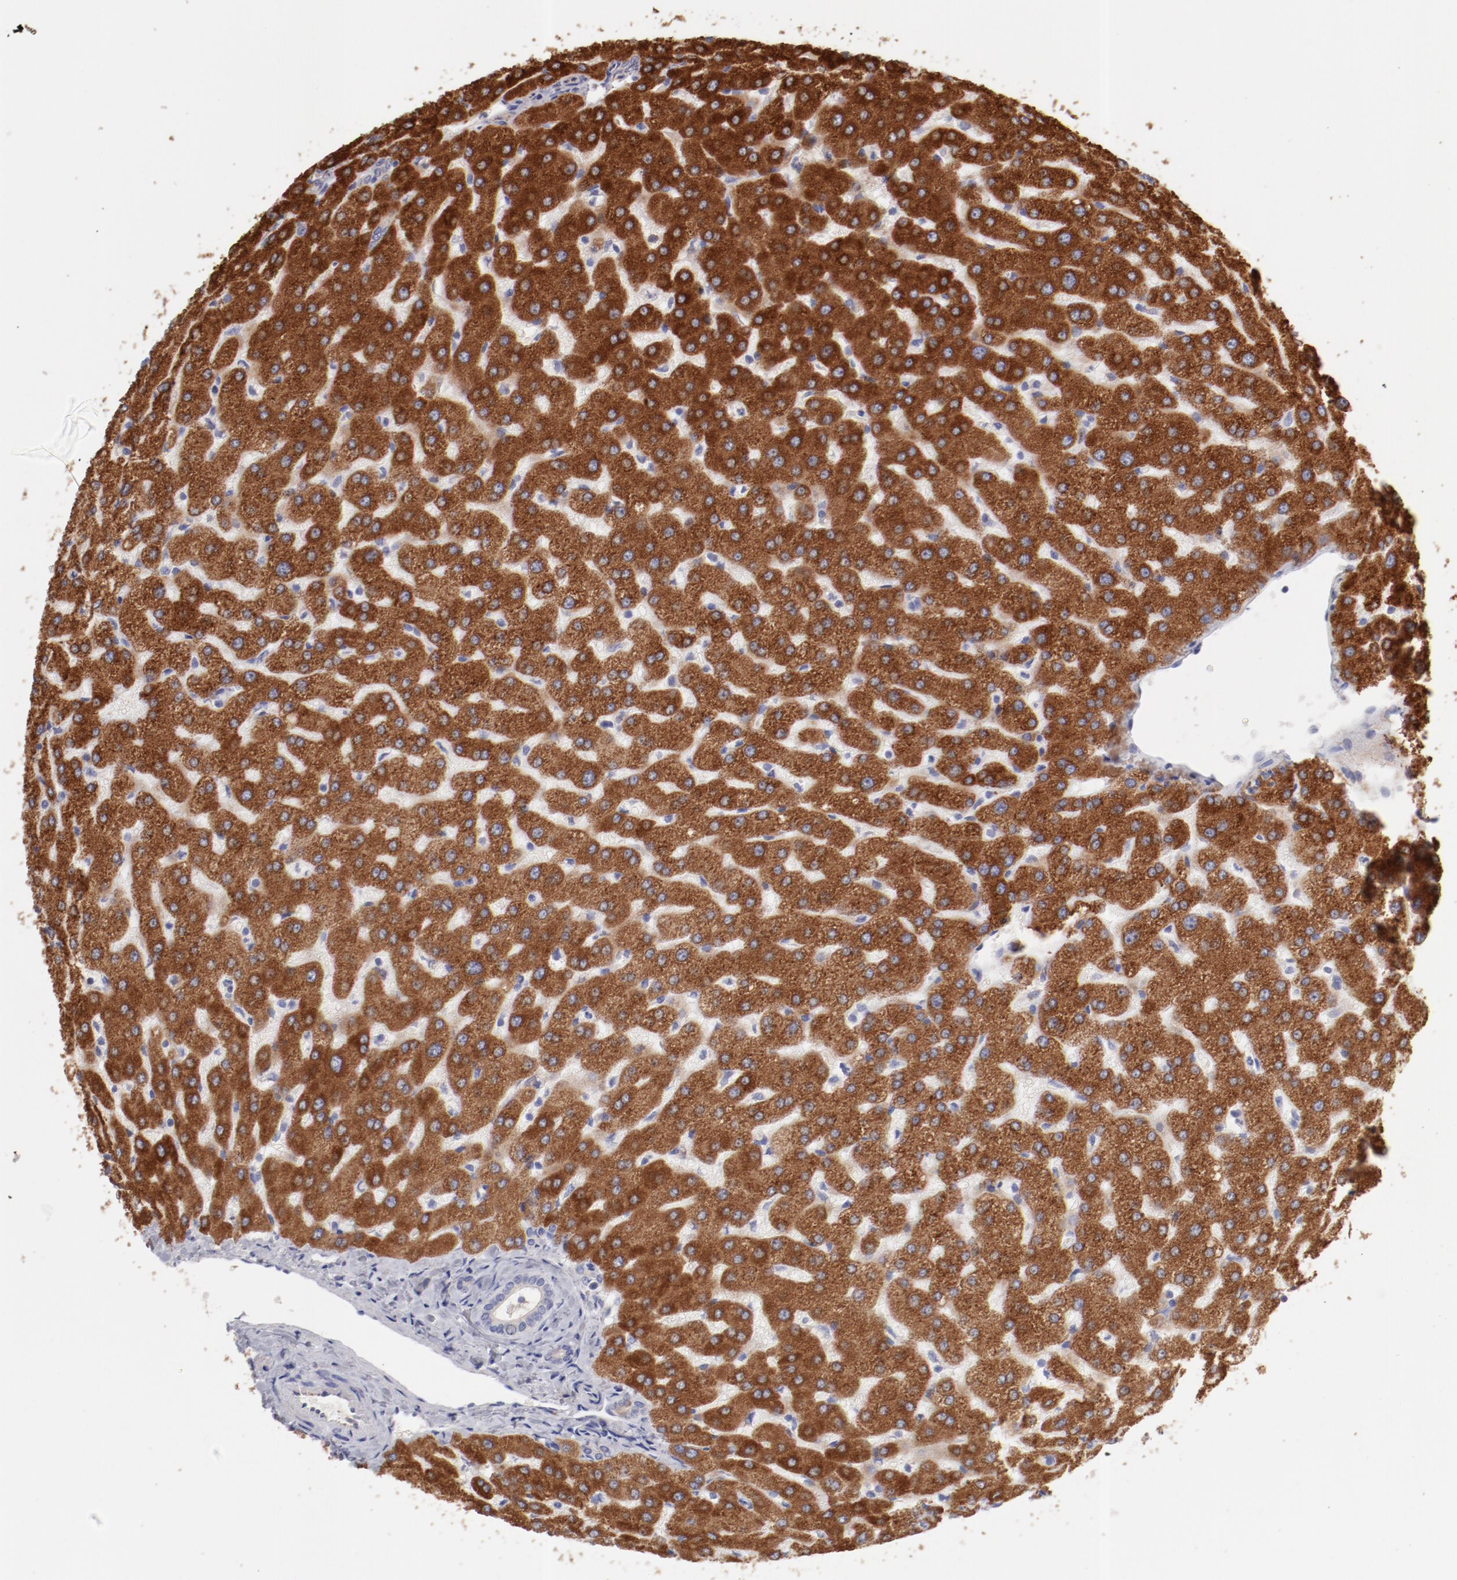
{"staining": {"intensity": "negative", "quantity": "none", "location": "none"}, "tissue": "liver", "cell_type": "Cholangiocytes", "image_type": "normal", "snomed": [{"axis": "morphology", "description": "Normal tissue, NOS"}, {"axis": "morphology", "description": "Fibrosis, NOS"}, {"axis": "topography", "description": "Liver"}], "caption": "IHC micrograph of unremarkable human liver stained for a protein (brown), which displays no staining in cholangiocytes.", "gene": "ENTPD5", "patient": {"sex": "female", "age": 29}}